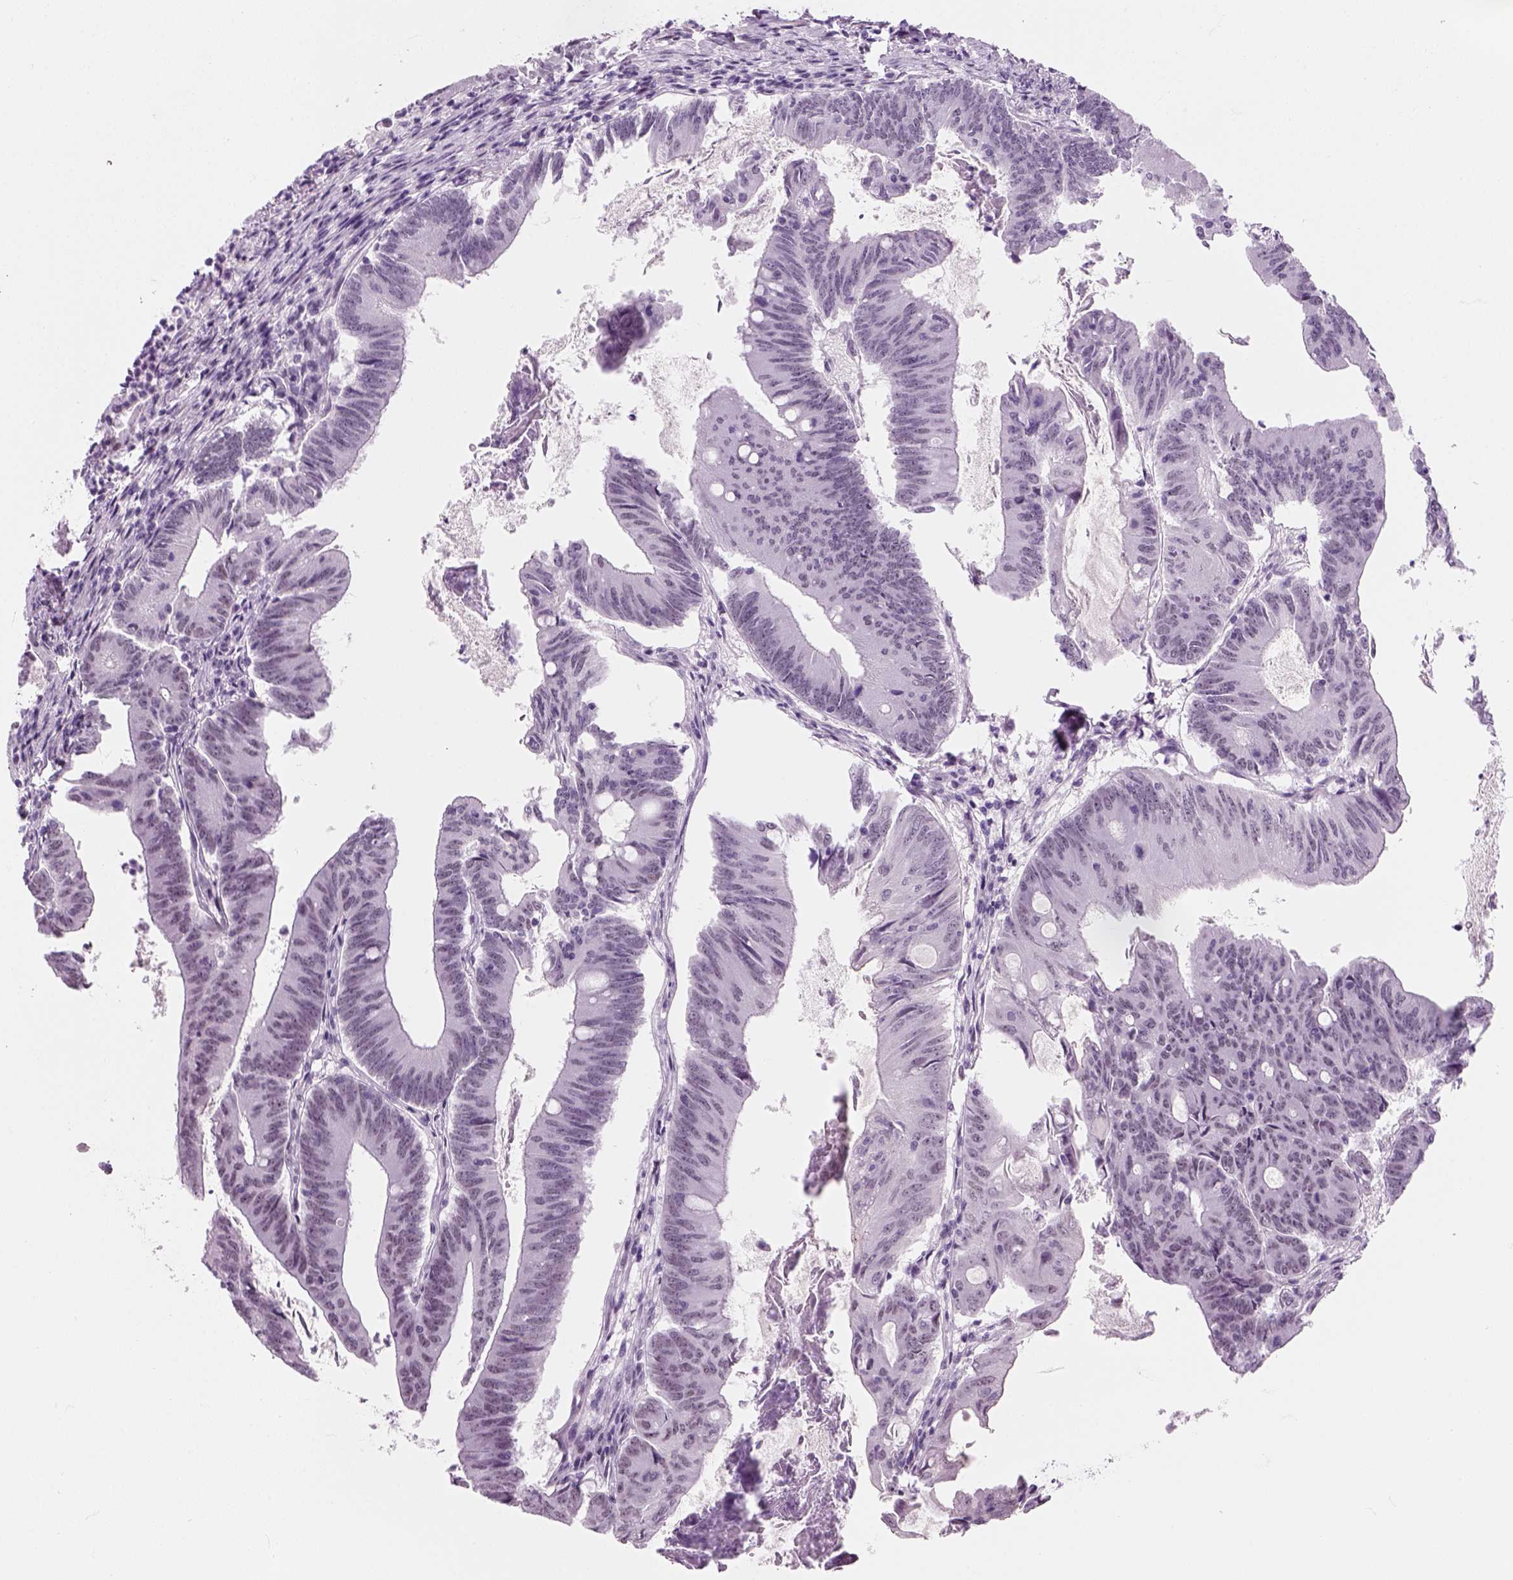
{"staining": {"intensity": "negative", "quantity": "none", "location": "none"}, "tissue": "colorectal cancer", "cell_type": "Tumor cells", "image_type": "cancer", "snomed": [{"axis": "morphology", "description": "Adenocarcinoma, NOS"}, {"axis": "topography", "description": "Colon"}], "caption": "This is a photomicrograph of immunohistochemistry (IHC) staining of colorectal cancer, which shows no positivity in tumor cells.", "gene": "ZNF865", "patient": {"sex": "female", "age": 70}}